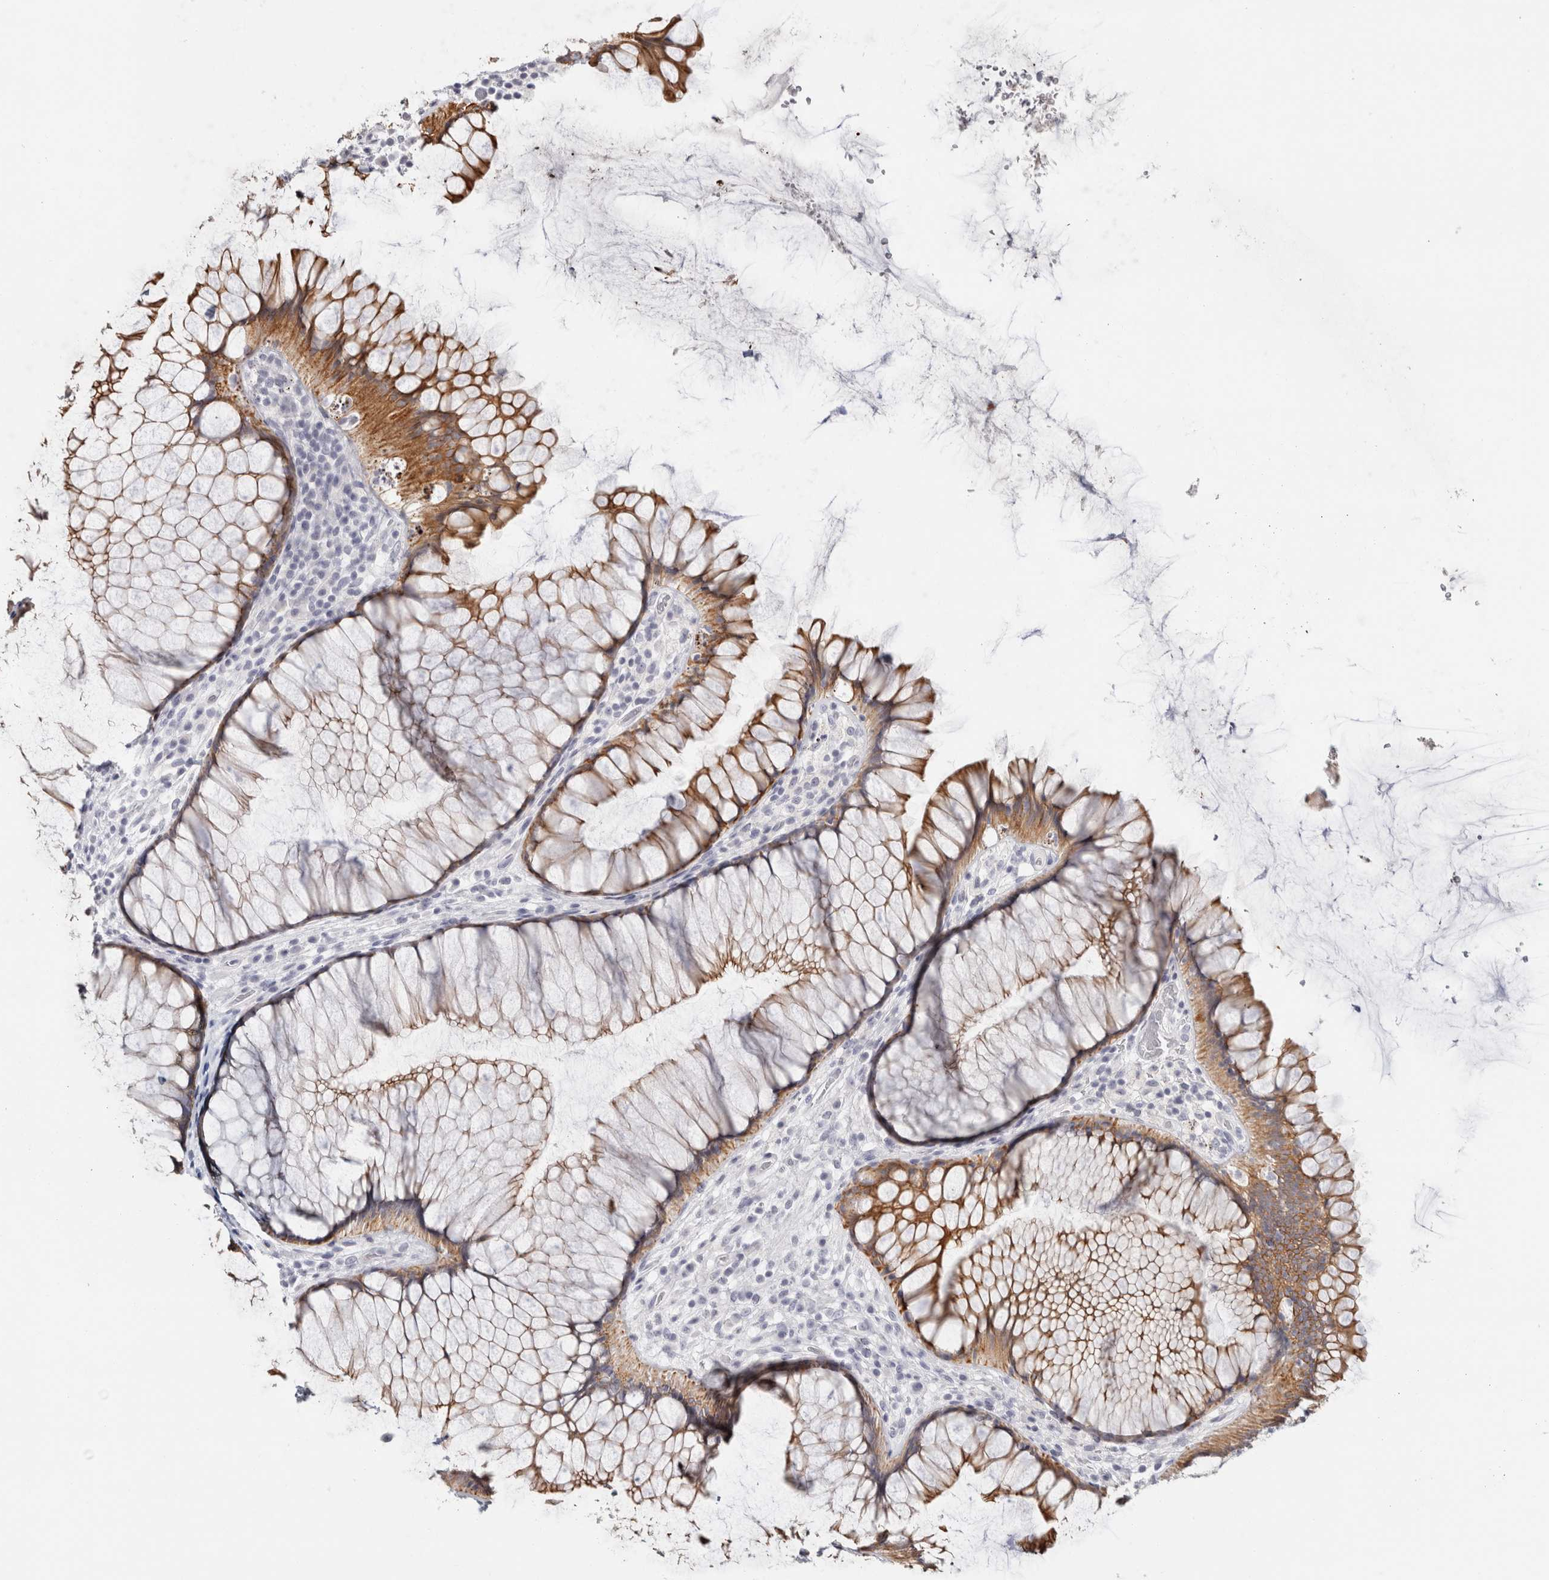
{"staining": {"intensity": "moderate", "quantity": ">75%", "location": "cytoplasmic/membranous"}, "tissue": "rectum", "cell_type": "Glandular cells", "image_type": "normal", "snomed": [{"axis": "morphology", "description": "Normal tissue, NOS"}, {"axis": "topography", "description": "Rectum"}], "caption": "Moderate cytoplasmic/membranous staining is present in approximately >75% of glandular cells in normal rectum.", "gene": "RPH3AL", "patient": {"sex": "male", "age": 51}}